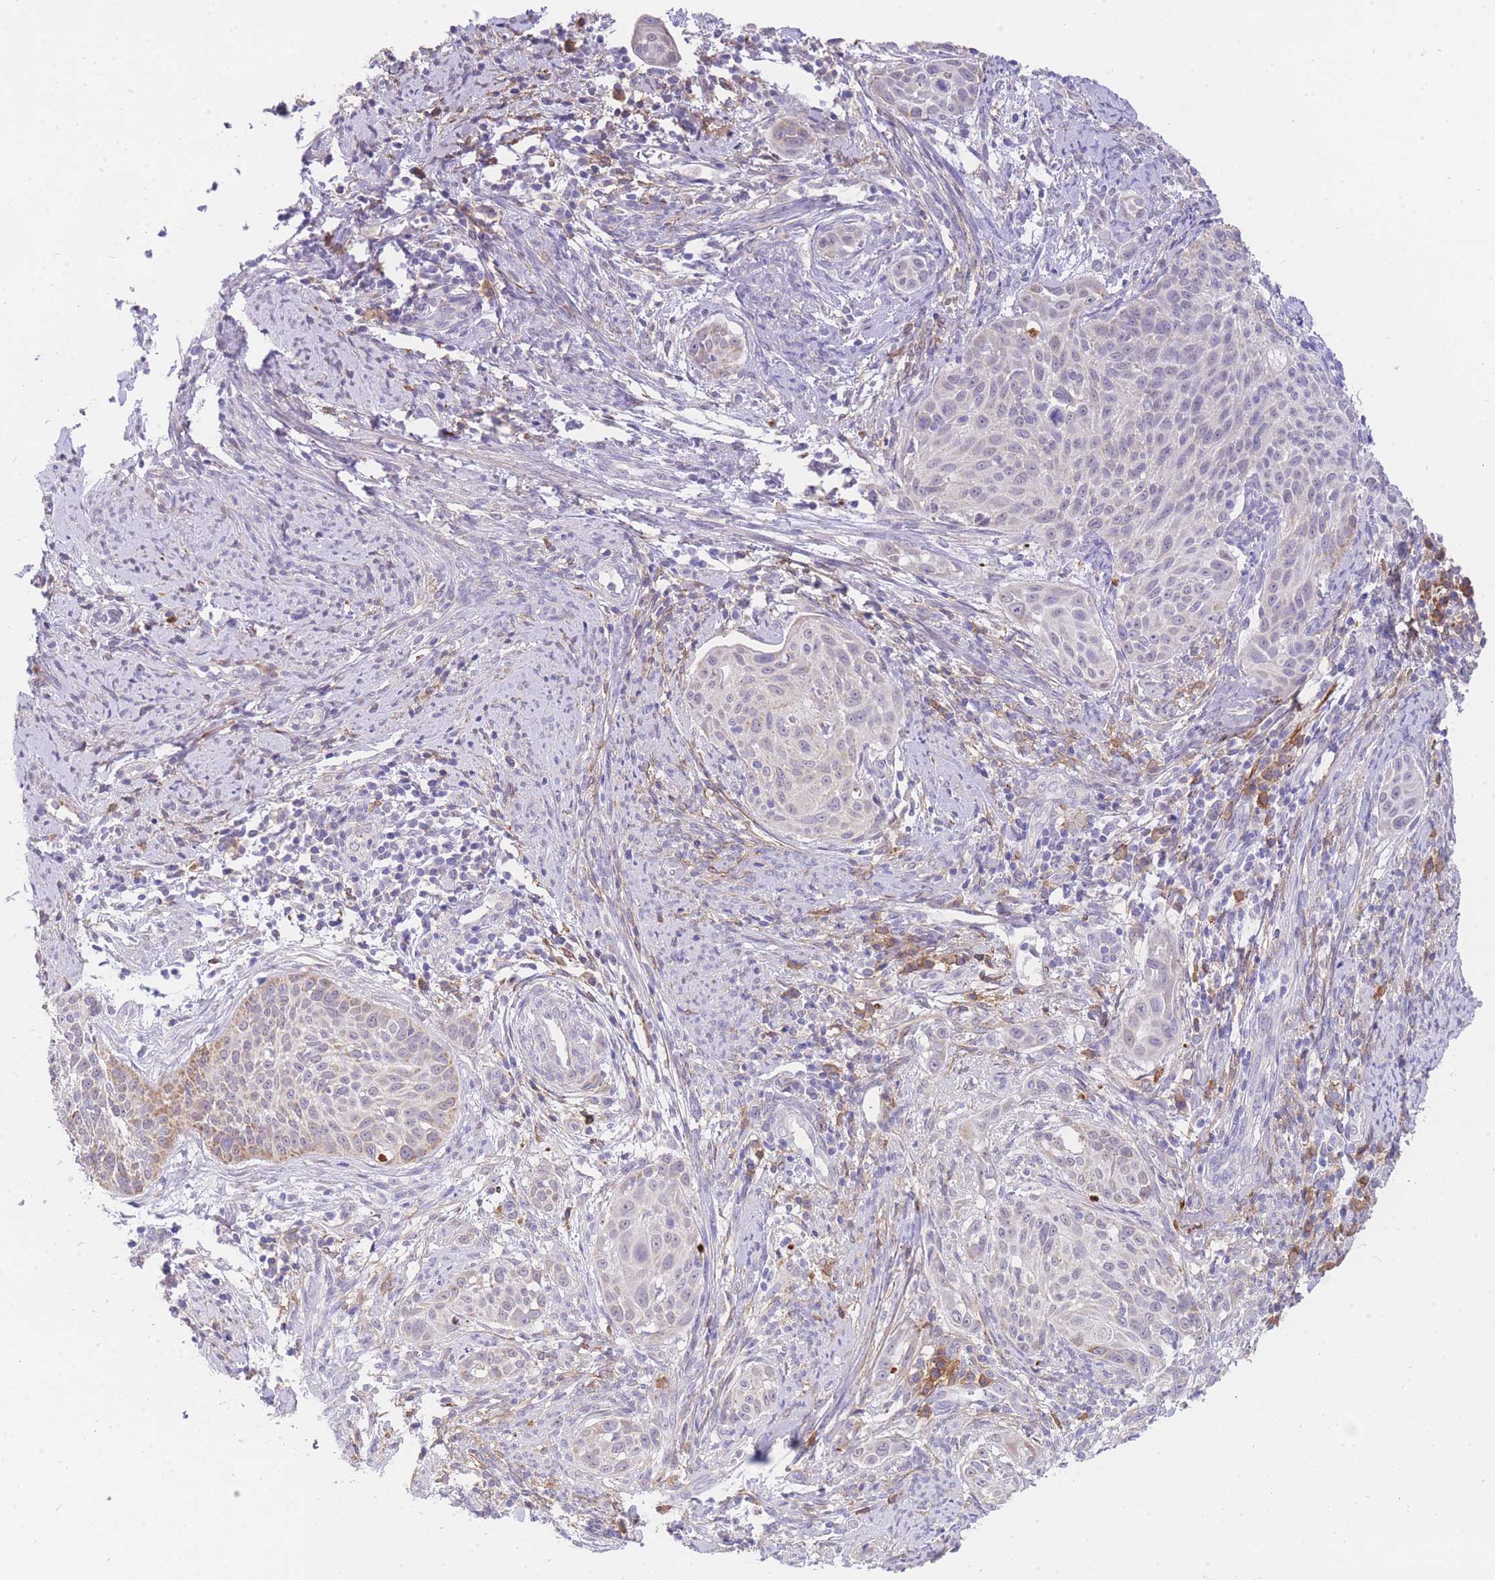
{"staining": {"intensity": "weak", "quantity": "<25%", "location": "cytoplasmic/membranous"}, "tissue": "cervical cancer", "cell_type": "Tumor cells", "image_type": "cancer", "snomed": [{"axis": "morphology", "description": "Squamous cell carcinoma, NOS"}, {"axis": "topography", "description": "Cervix"}], "caption": "Cervical cancer (squamous cell carcinoma) stained for a protein using immunohistochemistry (IHC) demonstrates no expression tumor cells.", "gene": "C2orf88", "patient": {"sex": "female", "age": 70}}